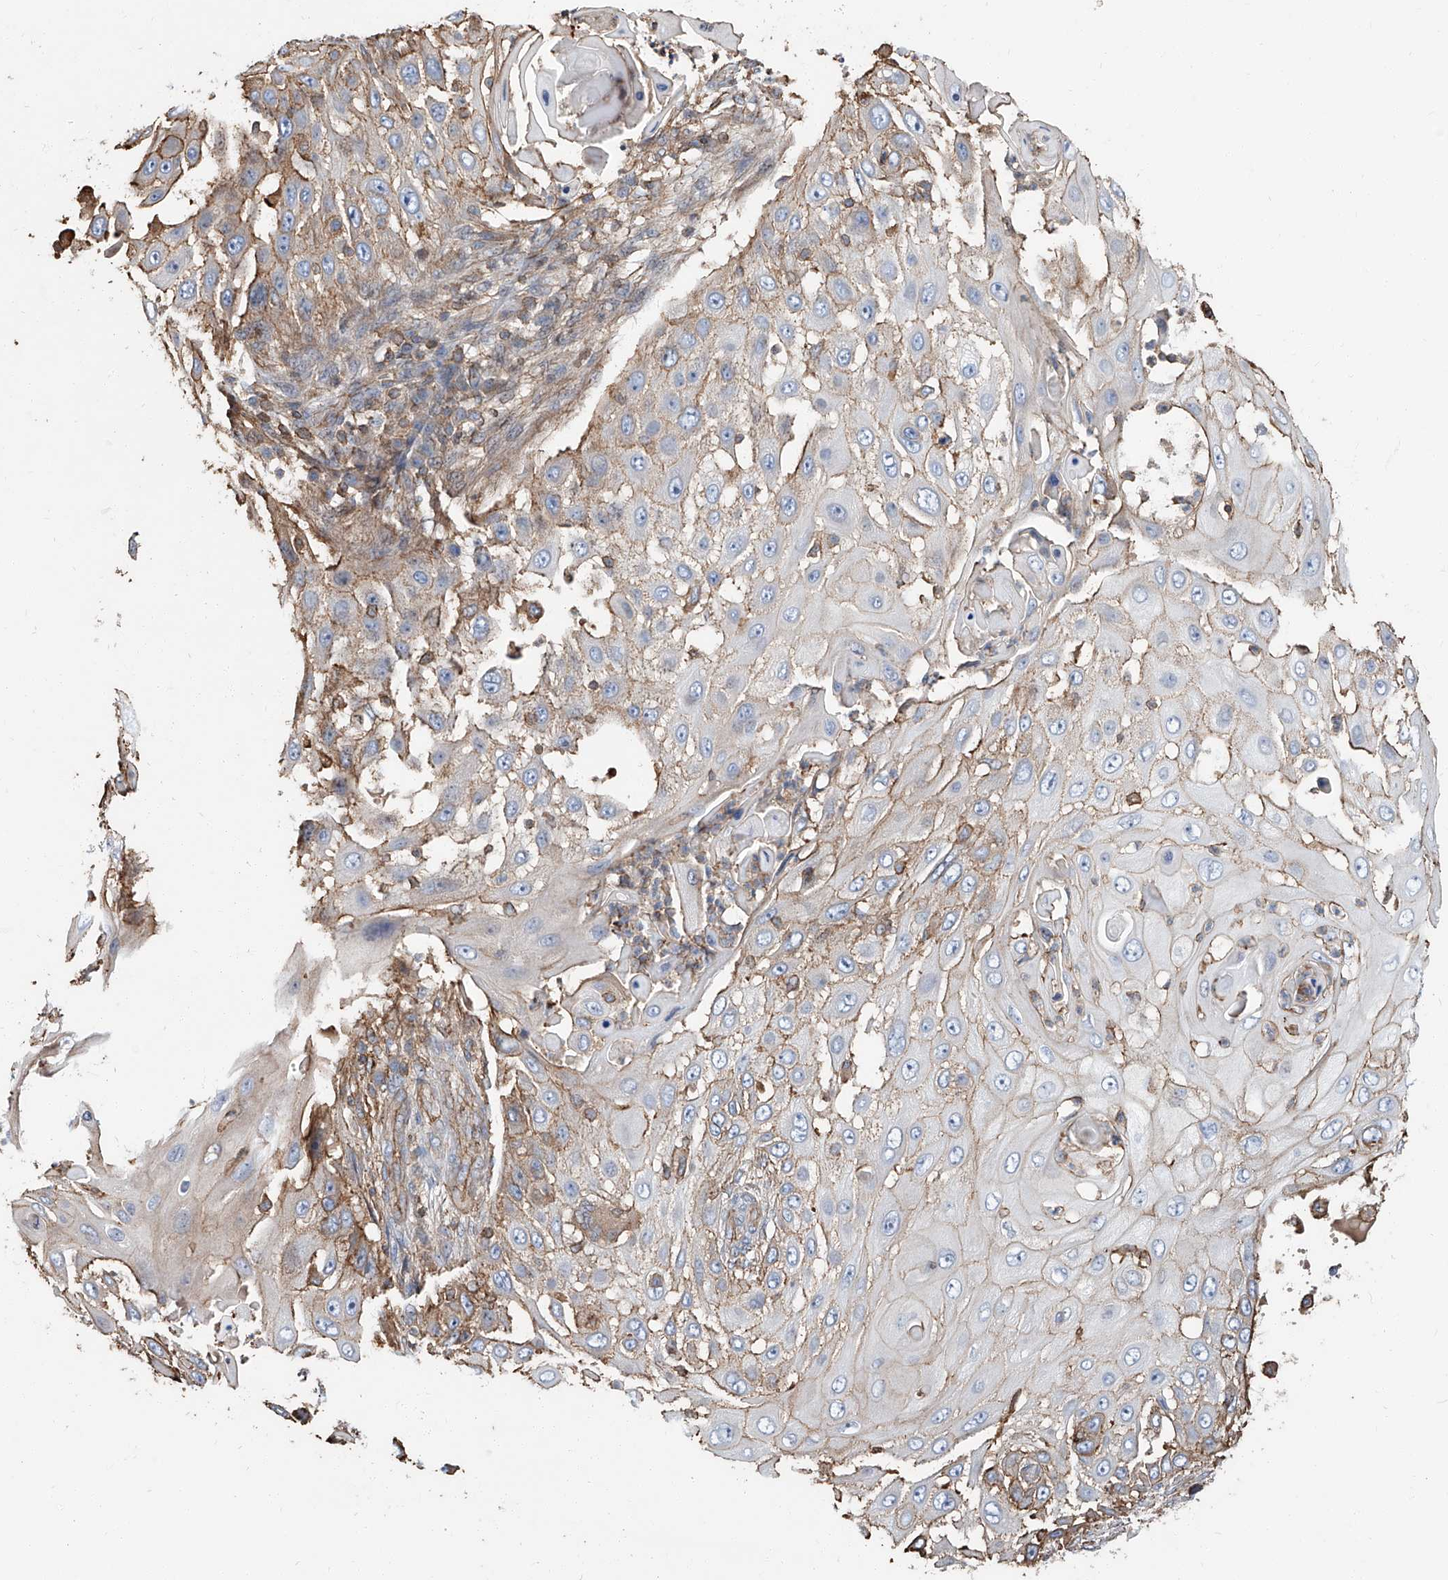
{"staining": {"intensity": "negative", "quantity": "none", "location": "none"}, "tissue": "skin cancer", "cell_type": "Tumor cells", "image_type": "cancer", "snomed": [{"axis": "morphology", "description": "Squamous cell carcinoma, NOS"}, {"axis": "topography", "description": "Skin"}], "caption": "IHC micrograph of neoplastic tissue: skin squamous cell carcinoma stained with DAB (3,3'-diaminobenzidine) reveals no significant protein staining in tumor cells. (DAB (3,3'-diaminobenzidine) IHC, high magnification).", "gene": "PIEZO2", "patient": {"sex": "female", "age": 44}}